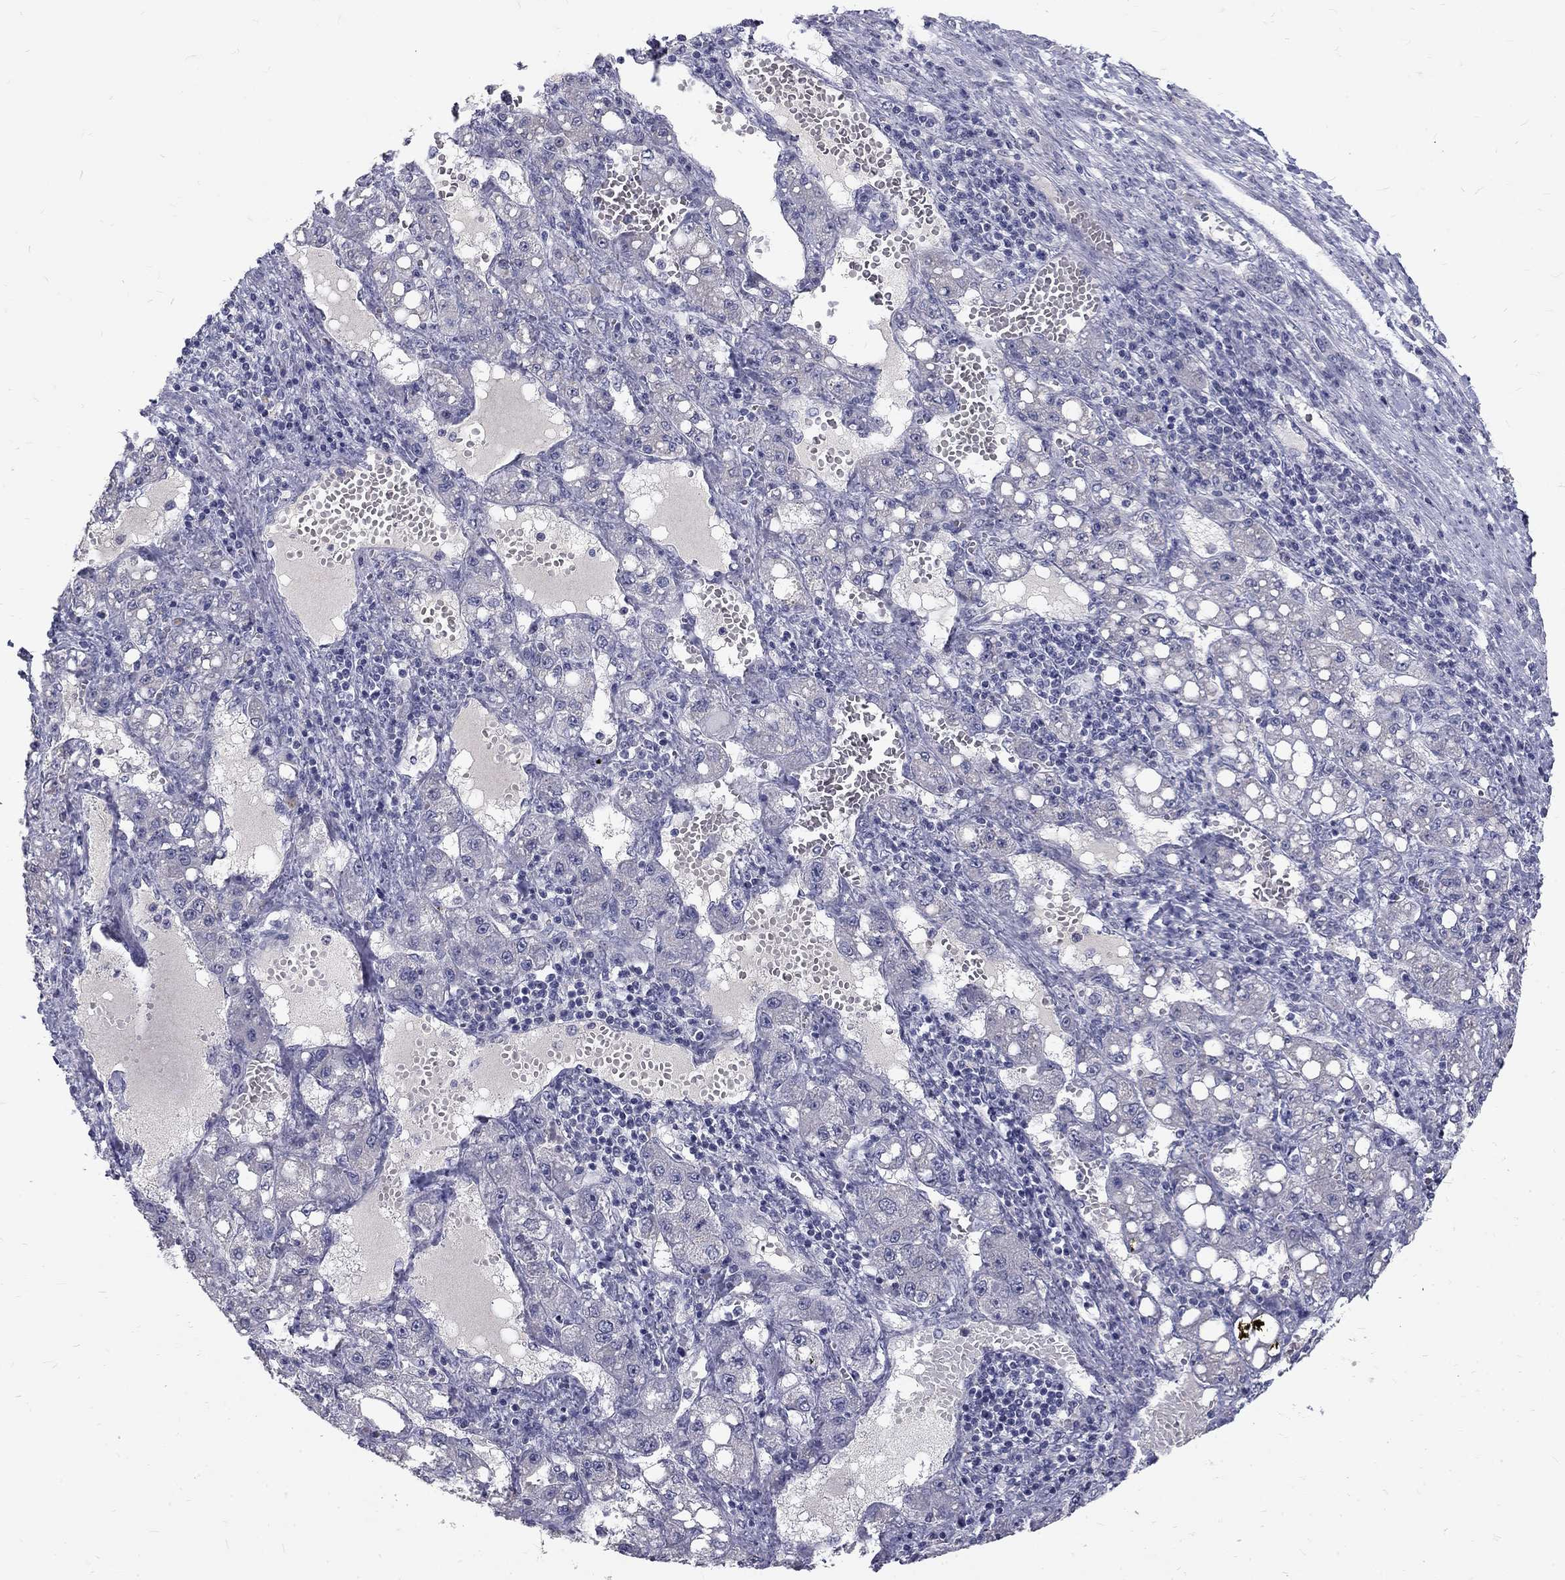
{"staining": {"intensity": "negative", "quantity": "none", "location": "none"}, "tissue": "liver cancer", "cell_type": "Tumor cells", "image_type": "cancer", "snomed": [{"axis": "morphology", "description": "Carcinoma, Hepatocellular, NOS"}, {"axis": "topography", "description": "Liver"}], "caption": "This is an immunohistochemistry (IHC) image of liver cancer (hepatocellular carcinoma). There is no staining in tumor cells.", "gene": "NOS1", "patient": {"sex": "female", "age": 65}}